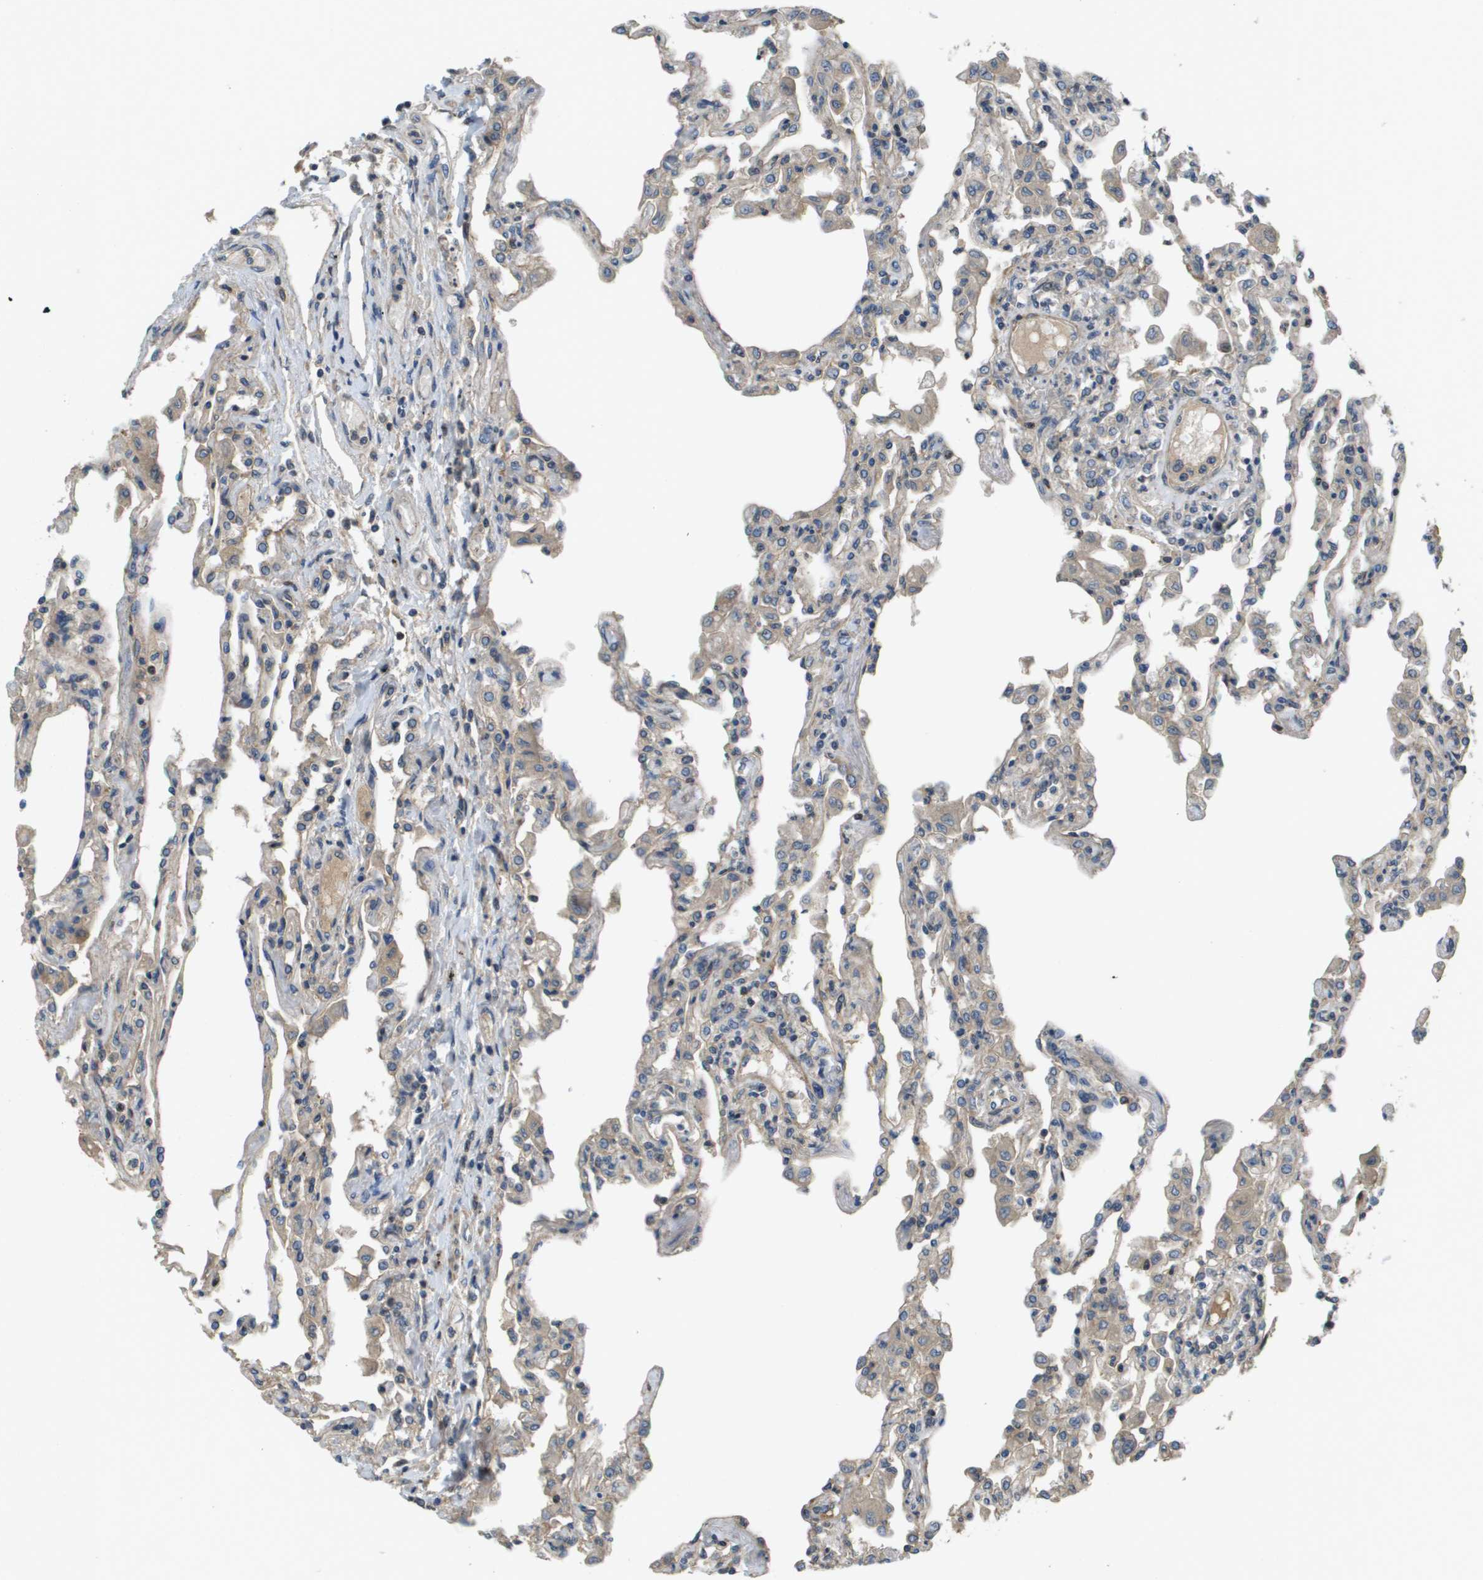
{"staining": {"intensity": "weak", "quantity": "25%-75%", "location": "cytoplasmic/membranous"}, "tissue": "lung", "cell_type": "Alveolar cells", "image_type": "normal", "snomed": [{"axis": "morphology", "description": "Normal tissue, NOS"}, {"axis": "topography", "description": "Bronchus"}, {"axis": "topography", "description": "Lung"}], "caption": "Immunohistochemical staining of normal human lung reveals weak cytoplasmic/membranous protein positivity in about 25%-75% of alveolar cells.", "gene": "KRT23", "patient": {"sex": "female", "age": 49}}